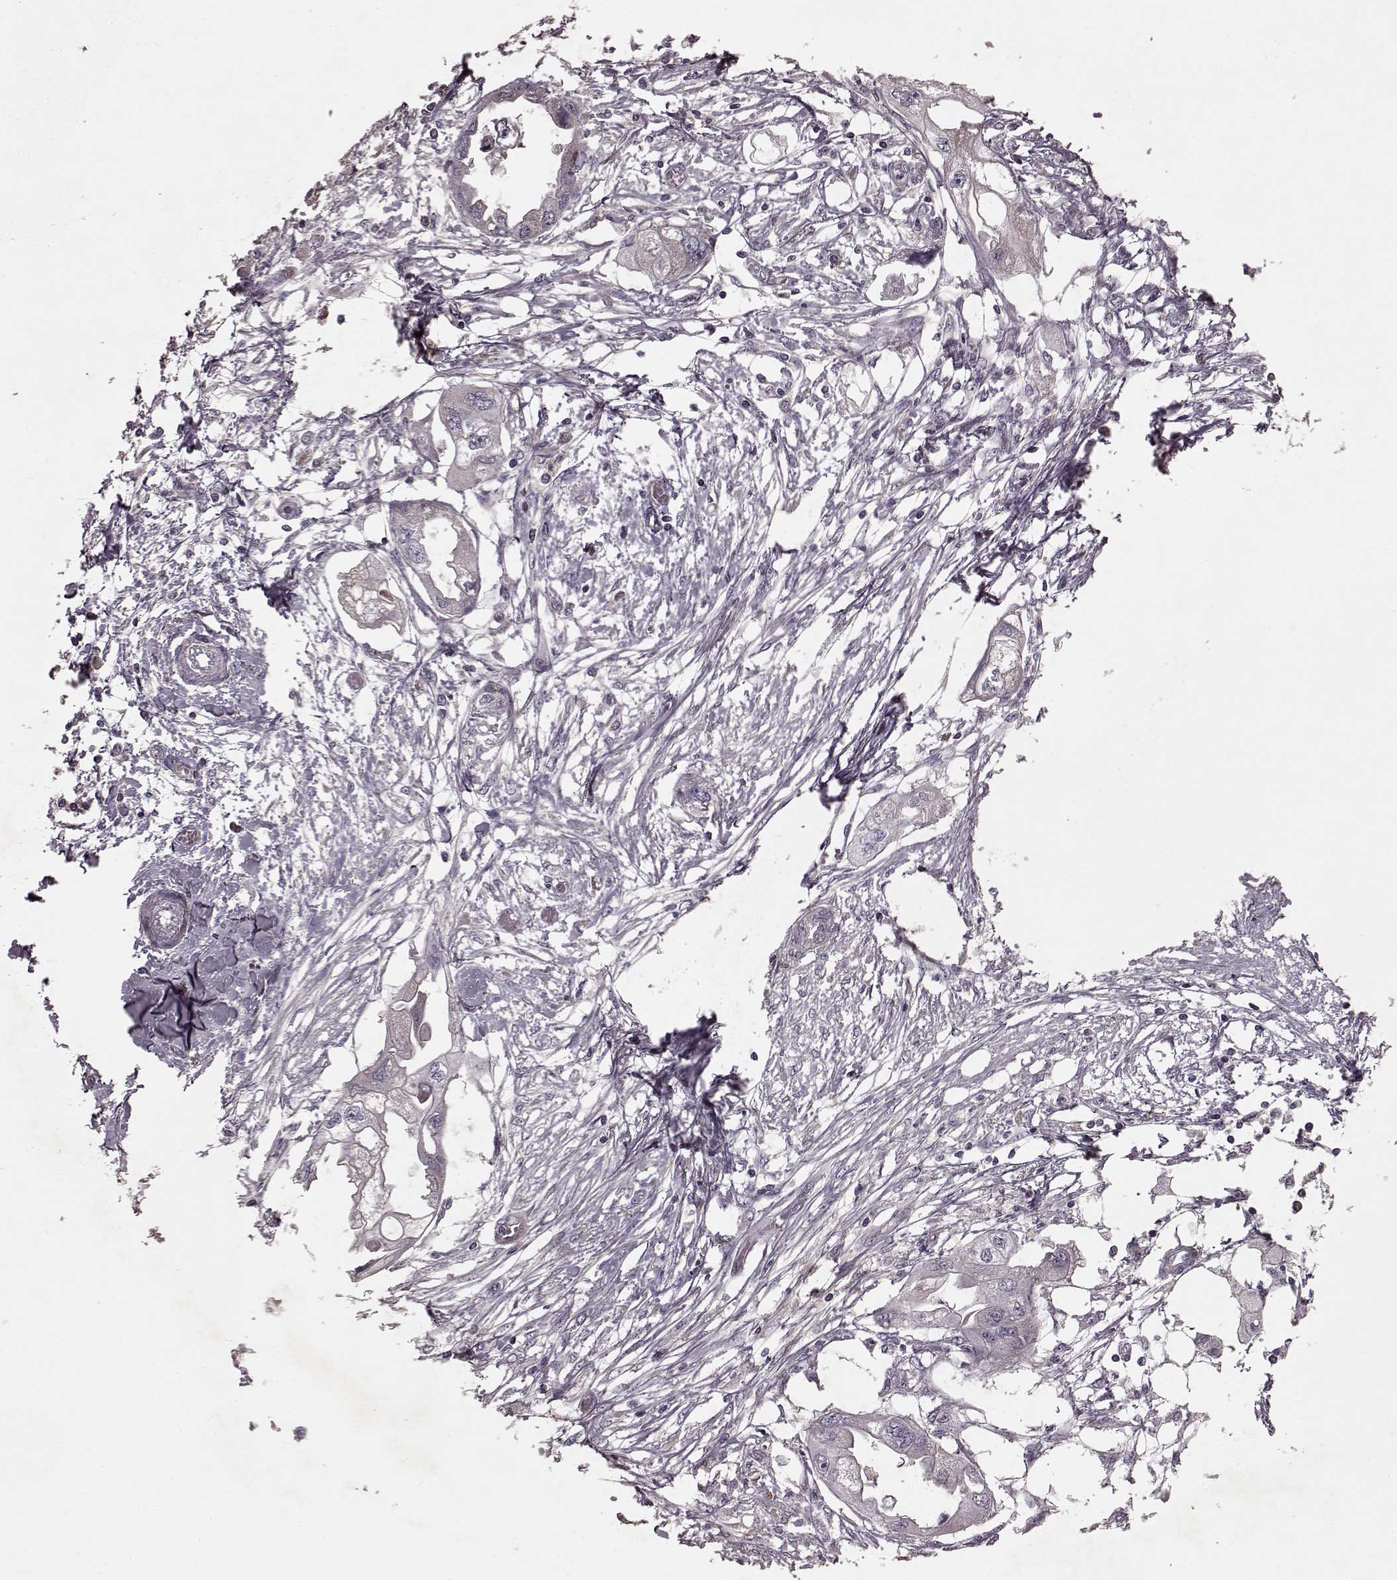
{"staining": {"intensity": "negative", "quantity": "none", "location": "none"}, "tissue": "endometrial cancer", "cell_type": "Tumor cells", "image_type": "cancer", "snomed": [{"axis": "morphology", "description": "Adenocarcinoma, NOS"}, {"axis": "morphology", "description": "Adenocarcinoma, metastatic, NOS"}, {"axis": "topography", "description": "Adipose tissue"}, {"axis": "topography", "description": "Endometrium"}], "caption": "This is a image of immunohistochemistry staining of endometrial cancer, which shows no positivity in tumor cells. (DAB immunohistochemistry (IHC) visualized using brightfield microscopy, high magnification).", "gene": "FRRS1L", "patient": {"sex": "female", "age": 67}}